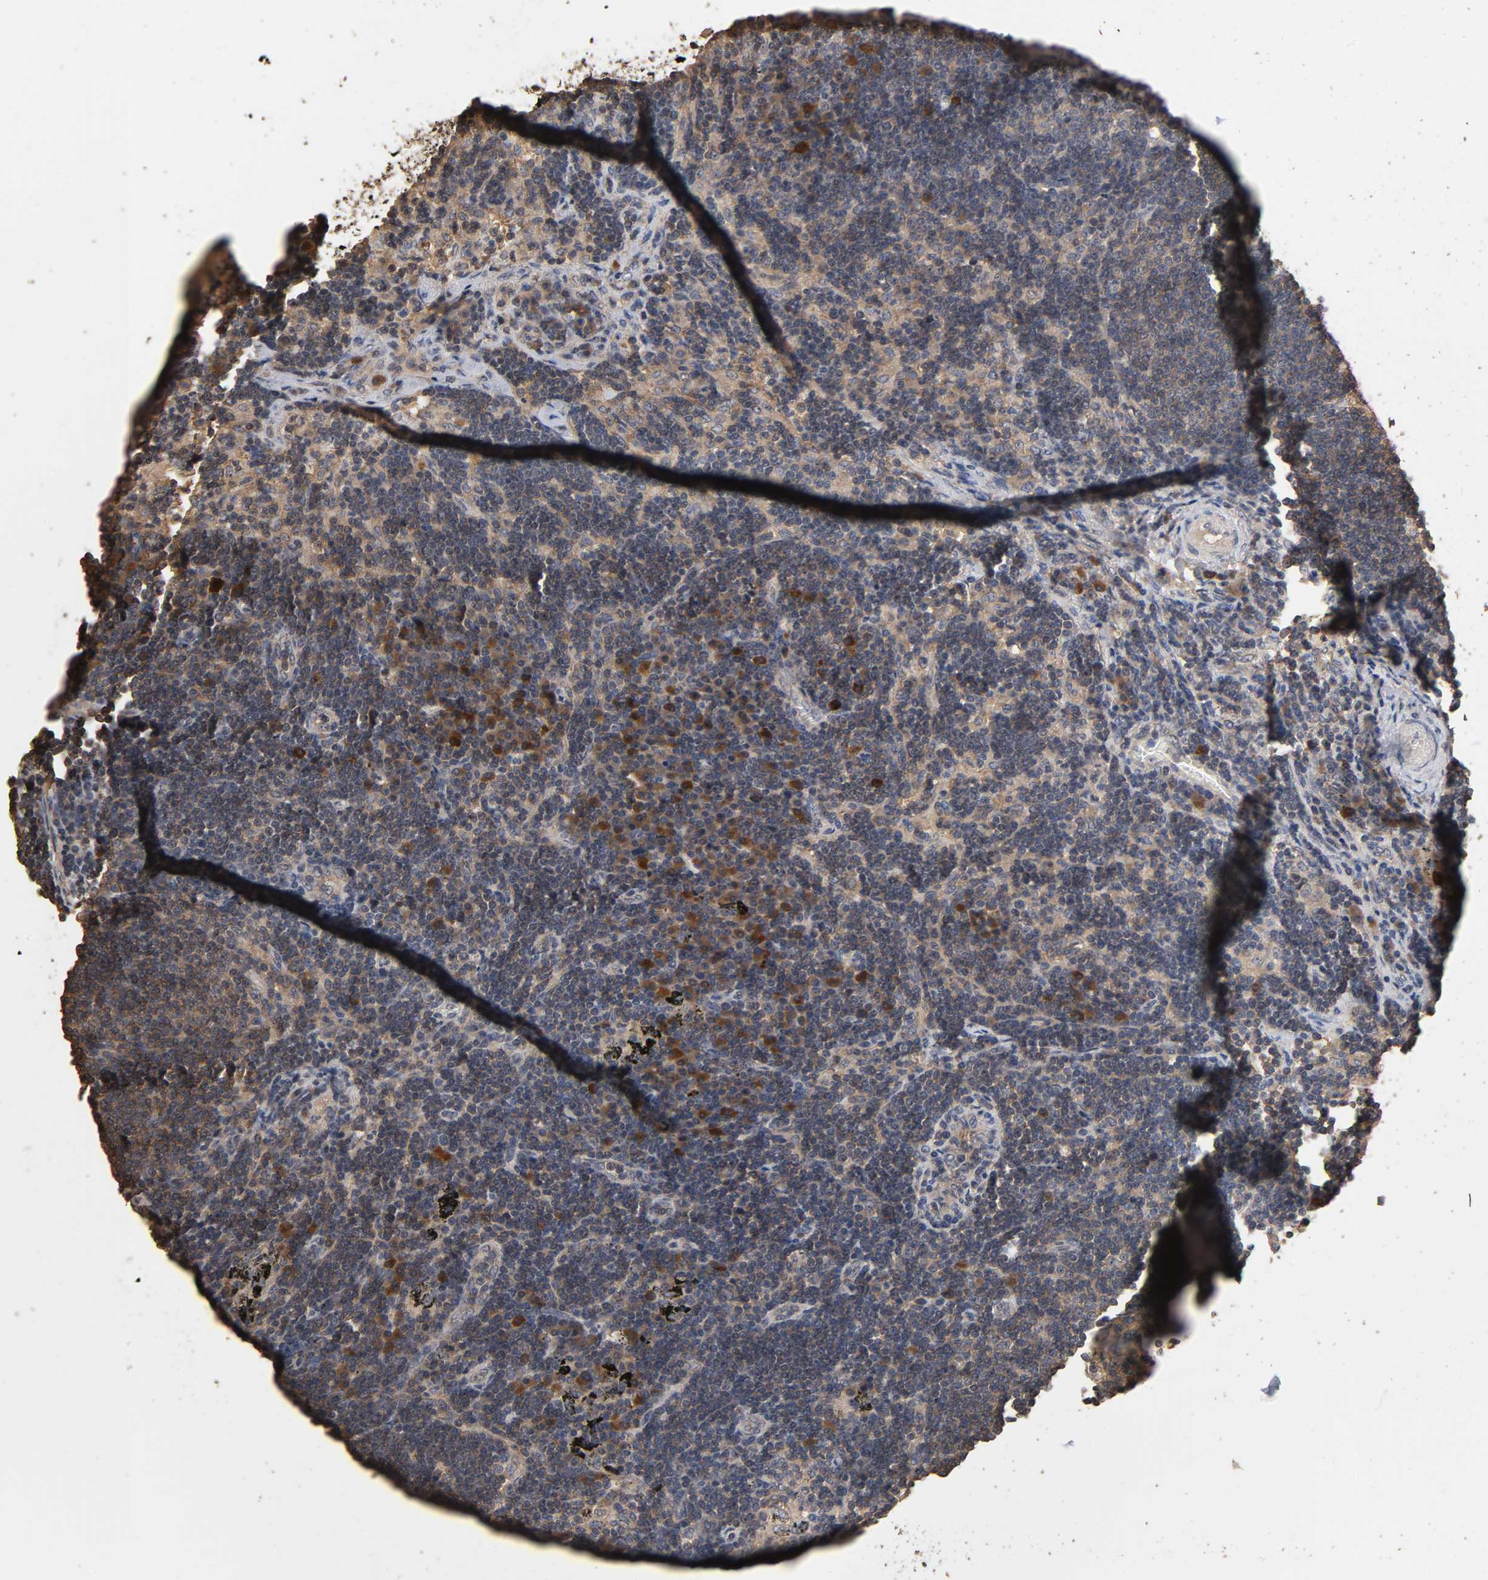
{"staining": {"intensity": "moderate", "quantity": ">75%", "location": "cytoplasmic/membranous"}, "tissue": "lymph node", "cell_type": "Germinal center cells", "image_type": "normal", "snomed": [{"axis": "morphology", "description": "Normal tissue, NOS"}, {"axis": "morphology", "description": "Squamous cell carcinoma, metastatic, NOS"}, {"axis": "topography", "description": "Lymph node"}], "caption": "Immunohistochemical staining of normal lymph node reveals >75% levels of moderate cytoplasmic/membranous protein positivity in approximately >75% of germinal center cells. (Brightfield microscopy of DAB IHC at high magnification).", "gene": "ARHGEF7", "patient": {"sex": "female", "age": 53}}